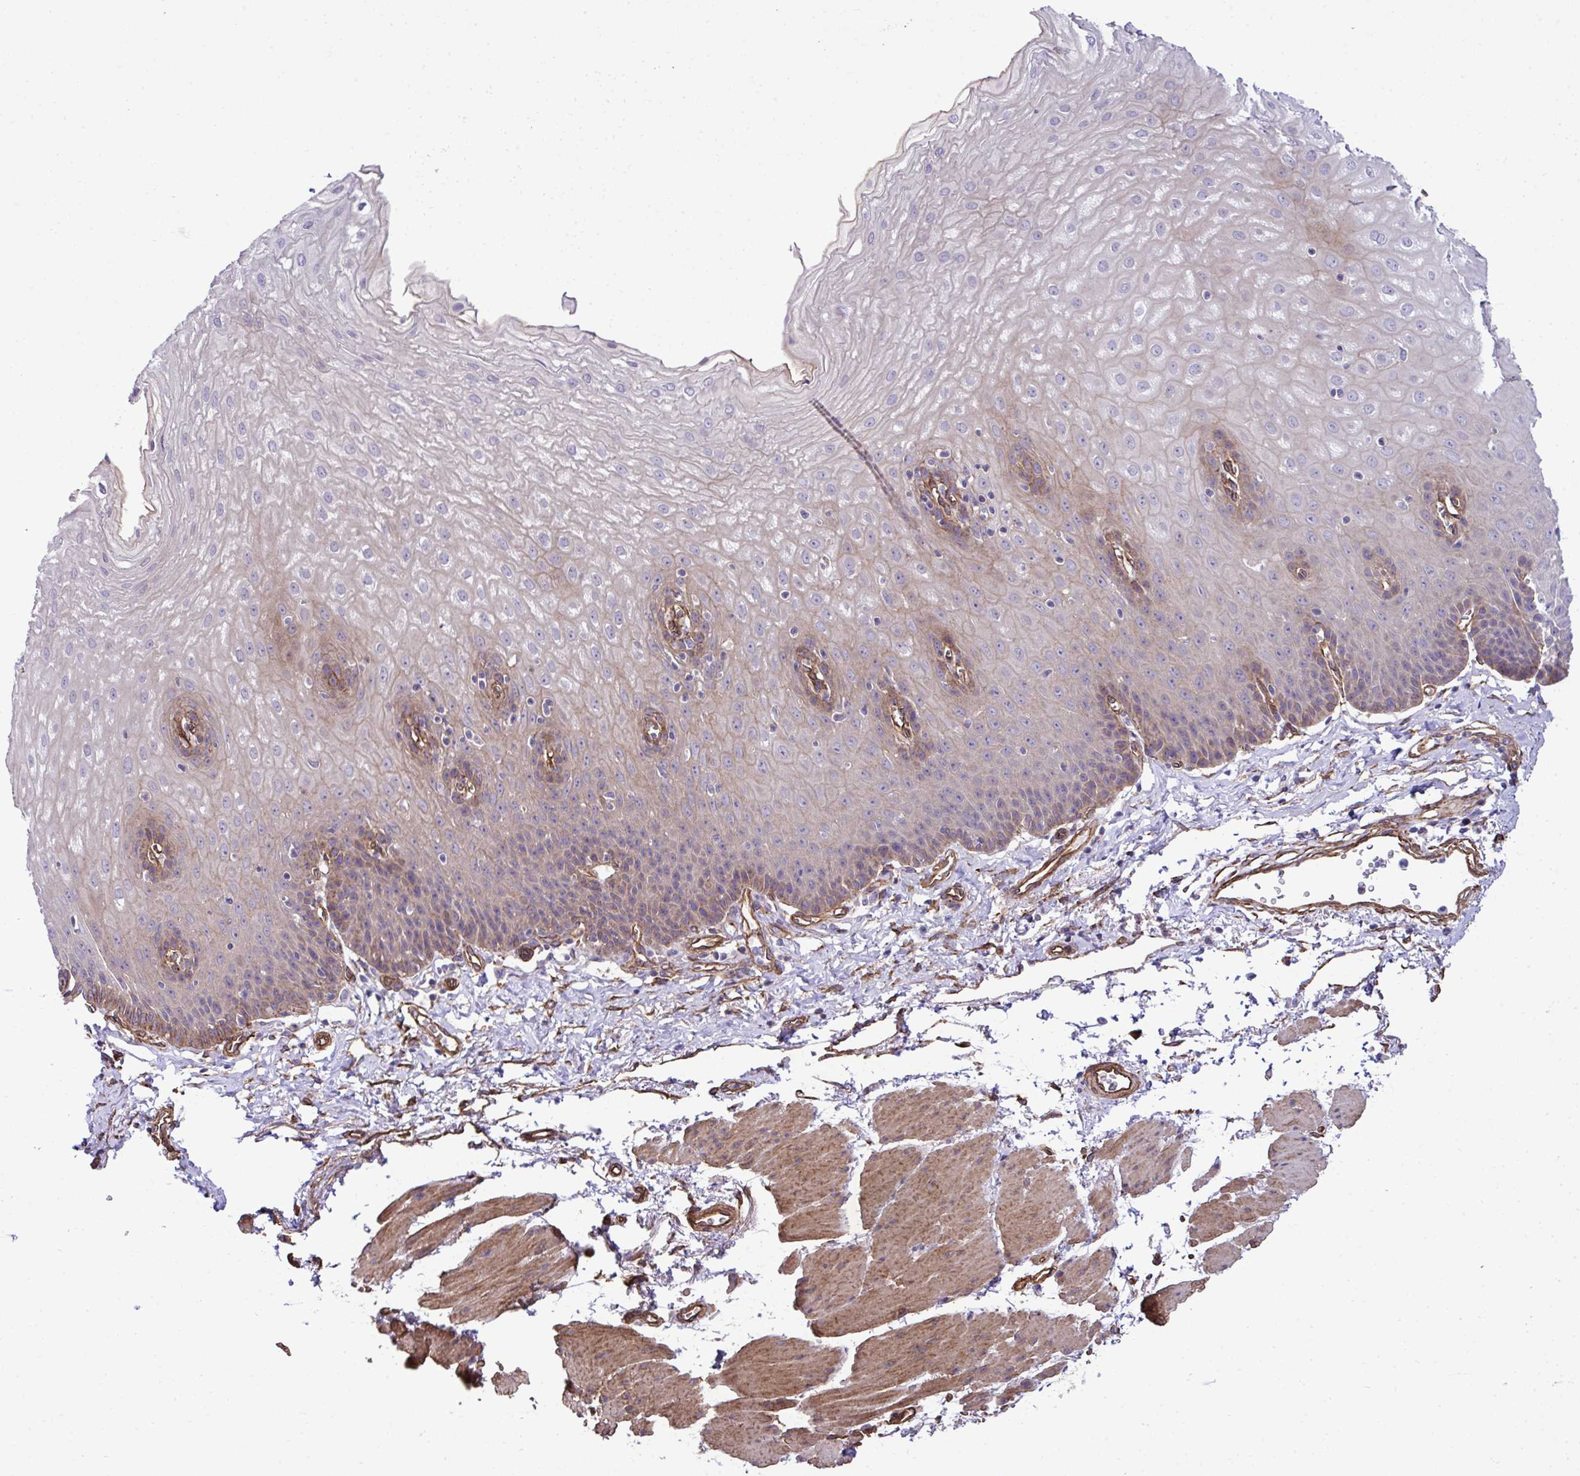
{"staining": {"intensity": "moderate", "quantity": "25%-75%", "location": "cytoplasmic/membranous"}, "tissue": "esophagus", "cell_type": "Squamous epithelial cells", "image_type": "normal", "snomed": [{"axis": "morphology", "description": "Normal tissue, NOS"}, {"axis": "topography", "description": "Esophagus"}], "caption": "High-magnification brightfield microscopy of normal esophagus stained with DAB (3,3'-diaminobenzidine) (brown) and counterstained with hematoxylin (blue). squamous epithelial cells exhibit moderate cytoplasmic/membranous staining is present in about25%-75% of cells. Immunohistochemistry (ihc) stains the protein of interest in brown and the nuclei are stained blue.", "gene": "TRIM52", "patient": {"sex": "female", "age": 81}}